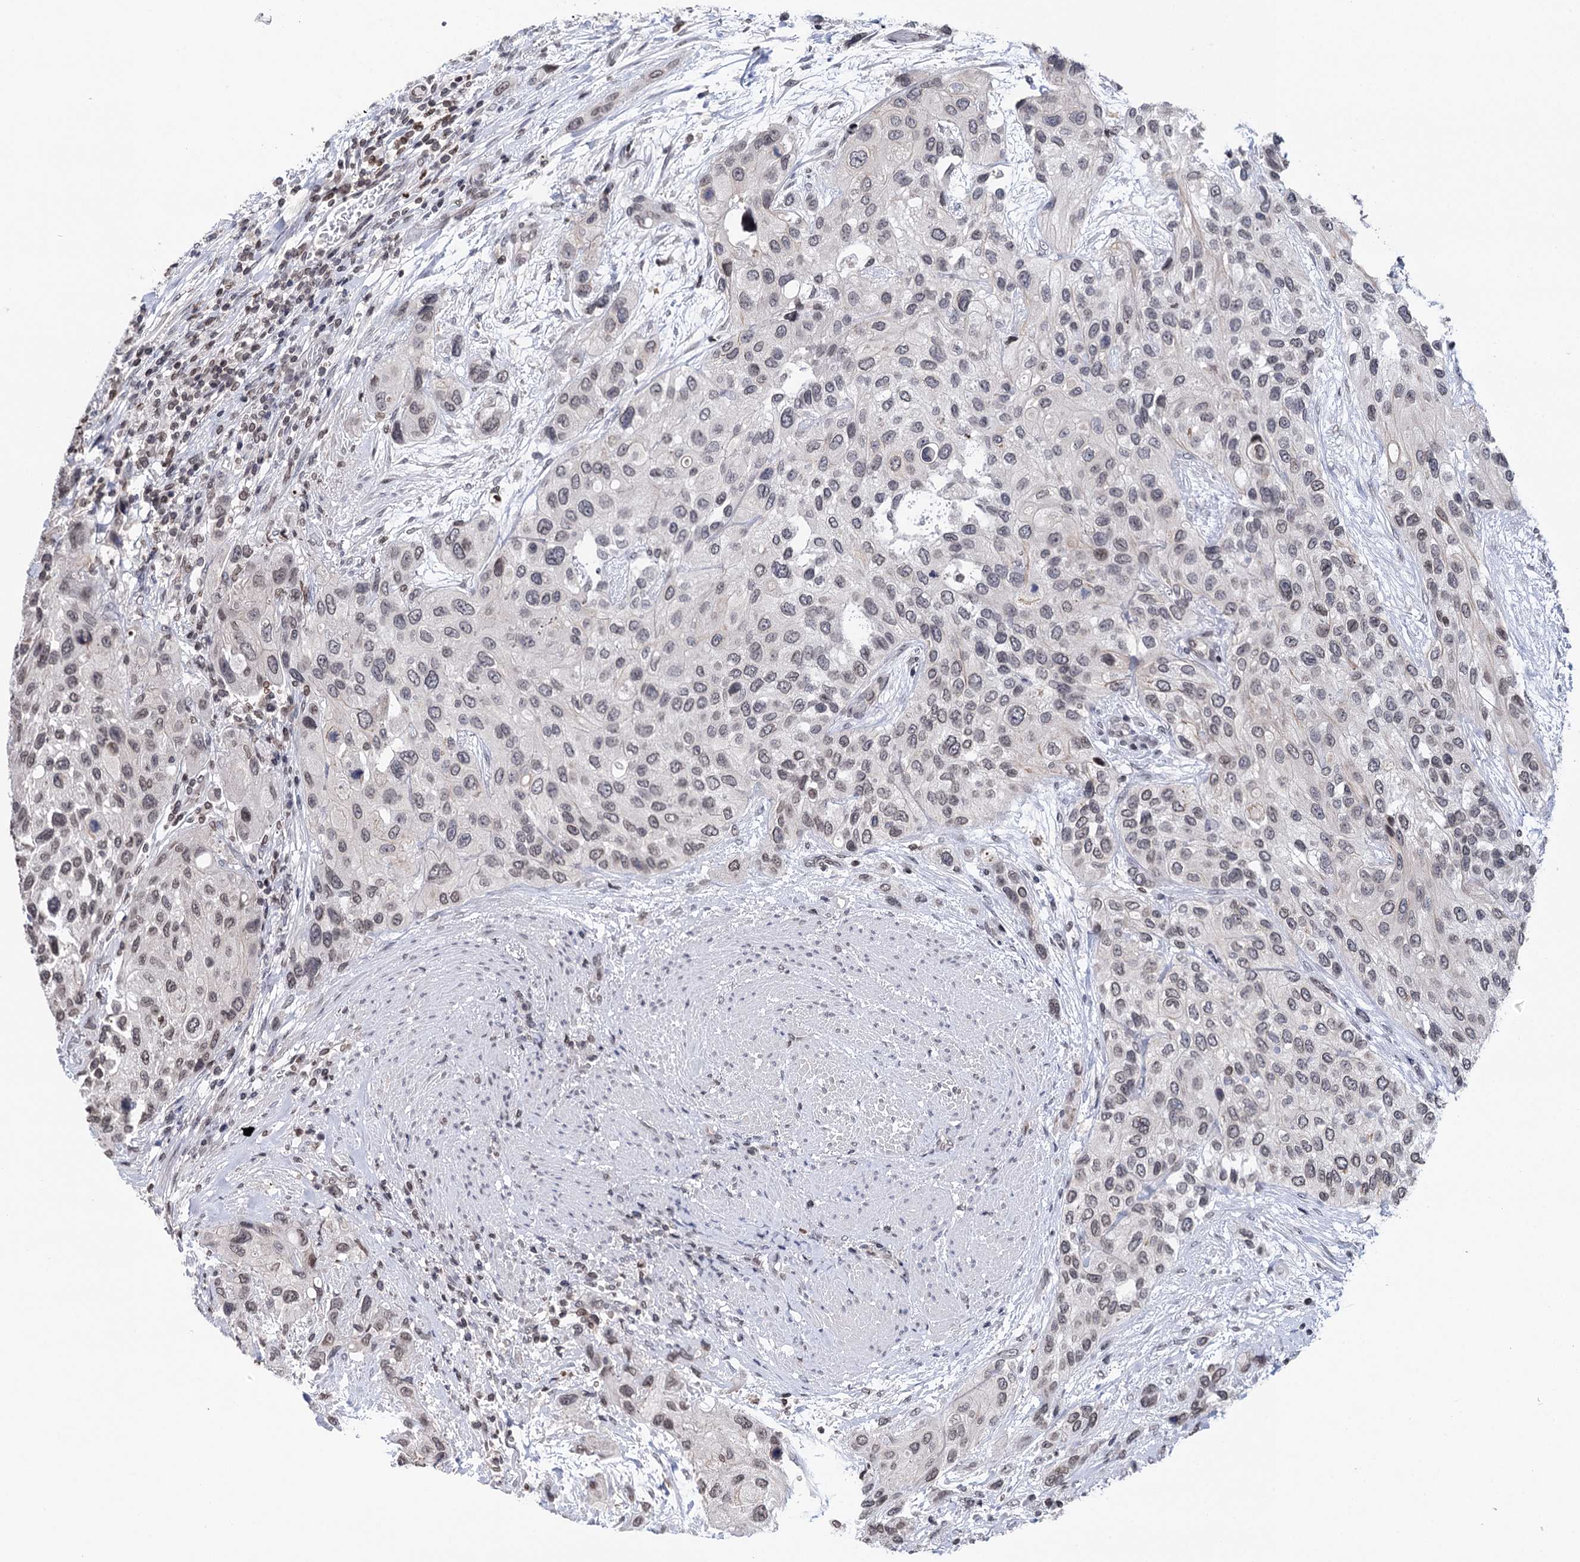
{"staining": {"intensity": "weak", "quantity": ">75%", "location": "nuclear"}, "tissue": "urothelial cancer", "cell_type": "Tumor cells", "image_type": "cancer", "snomed": [{"axis": "morphology", "description": "Normal tissue, NOS"}, {"axis": "morphology", "description": "Urothelial carcinoma, High grade"}, {"axis": "topography", "description": "Vascular tissue"}, {"axis": "topography", "description": "Urinary bladder"}], "caption": "DAB (3,3'-diaminobenzidine) immunohistochemical staining of human urothelial cancer reveals weak nuclear protein positivity in about >75% of tumor cells.", "gene": "CCDC77", "patient": {"sex": "female", "age": 56}}